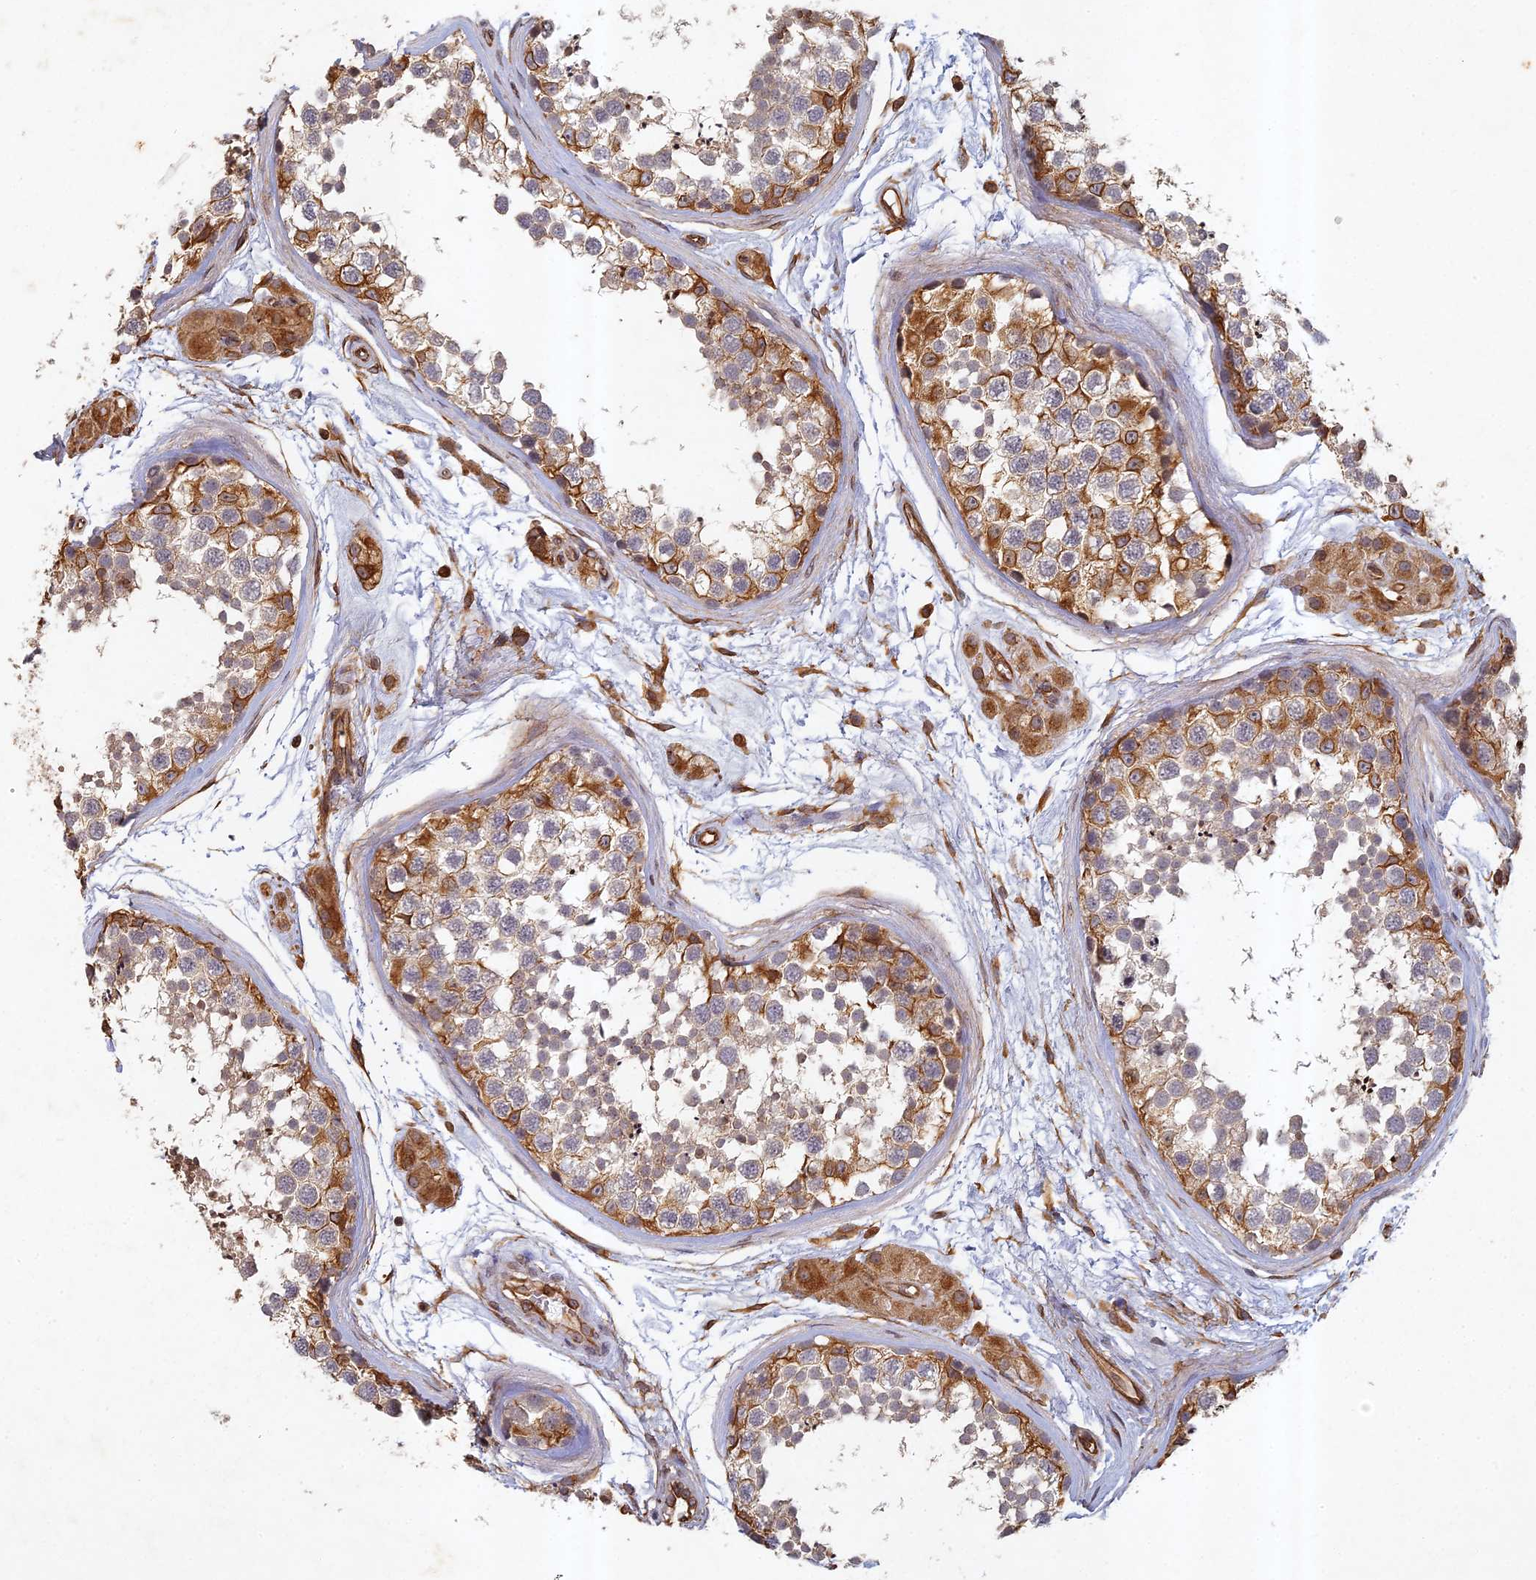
{"staining": {"intensity": "moderate", "quantity": "25%-75%", "location": "cytoplasmic/membranous"}, "tissue": "testis", "cell_type": "Cells in seminiferous ducts", "image_type": "normal", "snomed": [{"axis": "morphology", "description": "Normal tissue, NOS"}, {"axis": "topography", "description": "Testis"}], "caption": "An image of human testis stained for a protein demonstrates moderate cytoplasmic/membranous brown staining in cells in seminiferous ducts. (DAB IHC with brightfield microscopy, high magnification).", "gene": "ABCB10", "patient": {"sex": "male", "age": 56}}